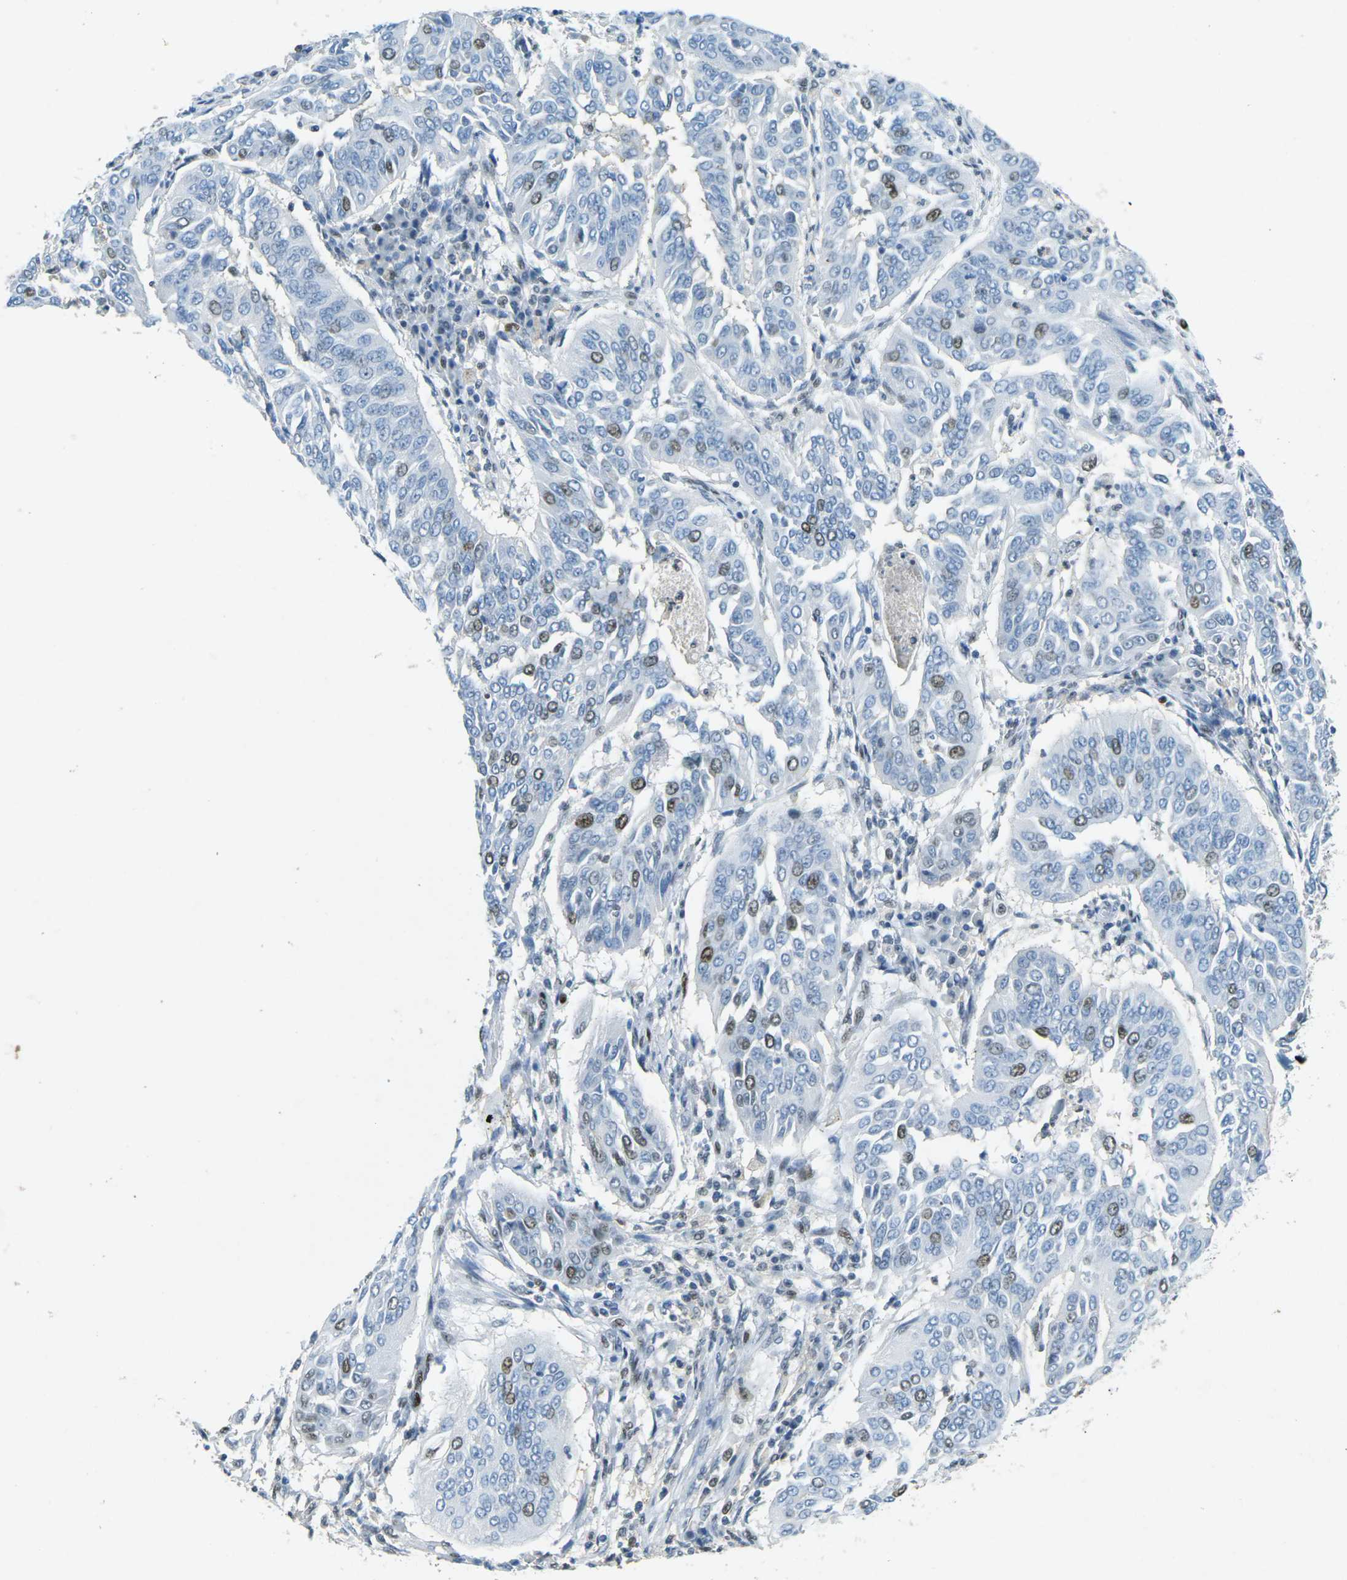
{"staining": {"intensity": "moderate", "quantity": "25%-75%", "location": "nuclear"}, "tissue": "cervical cancer", "cell_type": "Tumor cells", "image_type": "cancer", "snomed": [{"axis": "morphology", "description": "Normal tissue, NOS"}, {"axis": "morphology", "description": "Squamous cell carcinoma, NOS"}, {"axis": "topography", "description": "Cervix"}], "caption": "Cervical cancer (squamous cell carcinoma) stained for a protein demonstrates moderate nuclear positivity in tumor cells. (Stains: DAB in brown, nuclei in blue, Microscopy: brightfield microscopy at high magnification).", "gene": "RB1", "patient": {"sex": "female", "age": 39}}